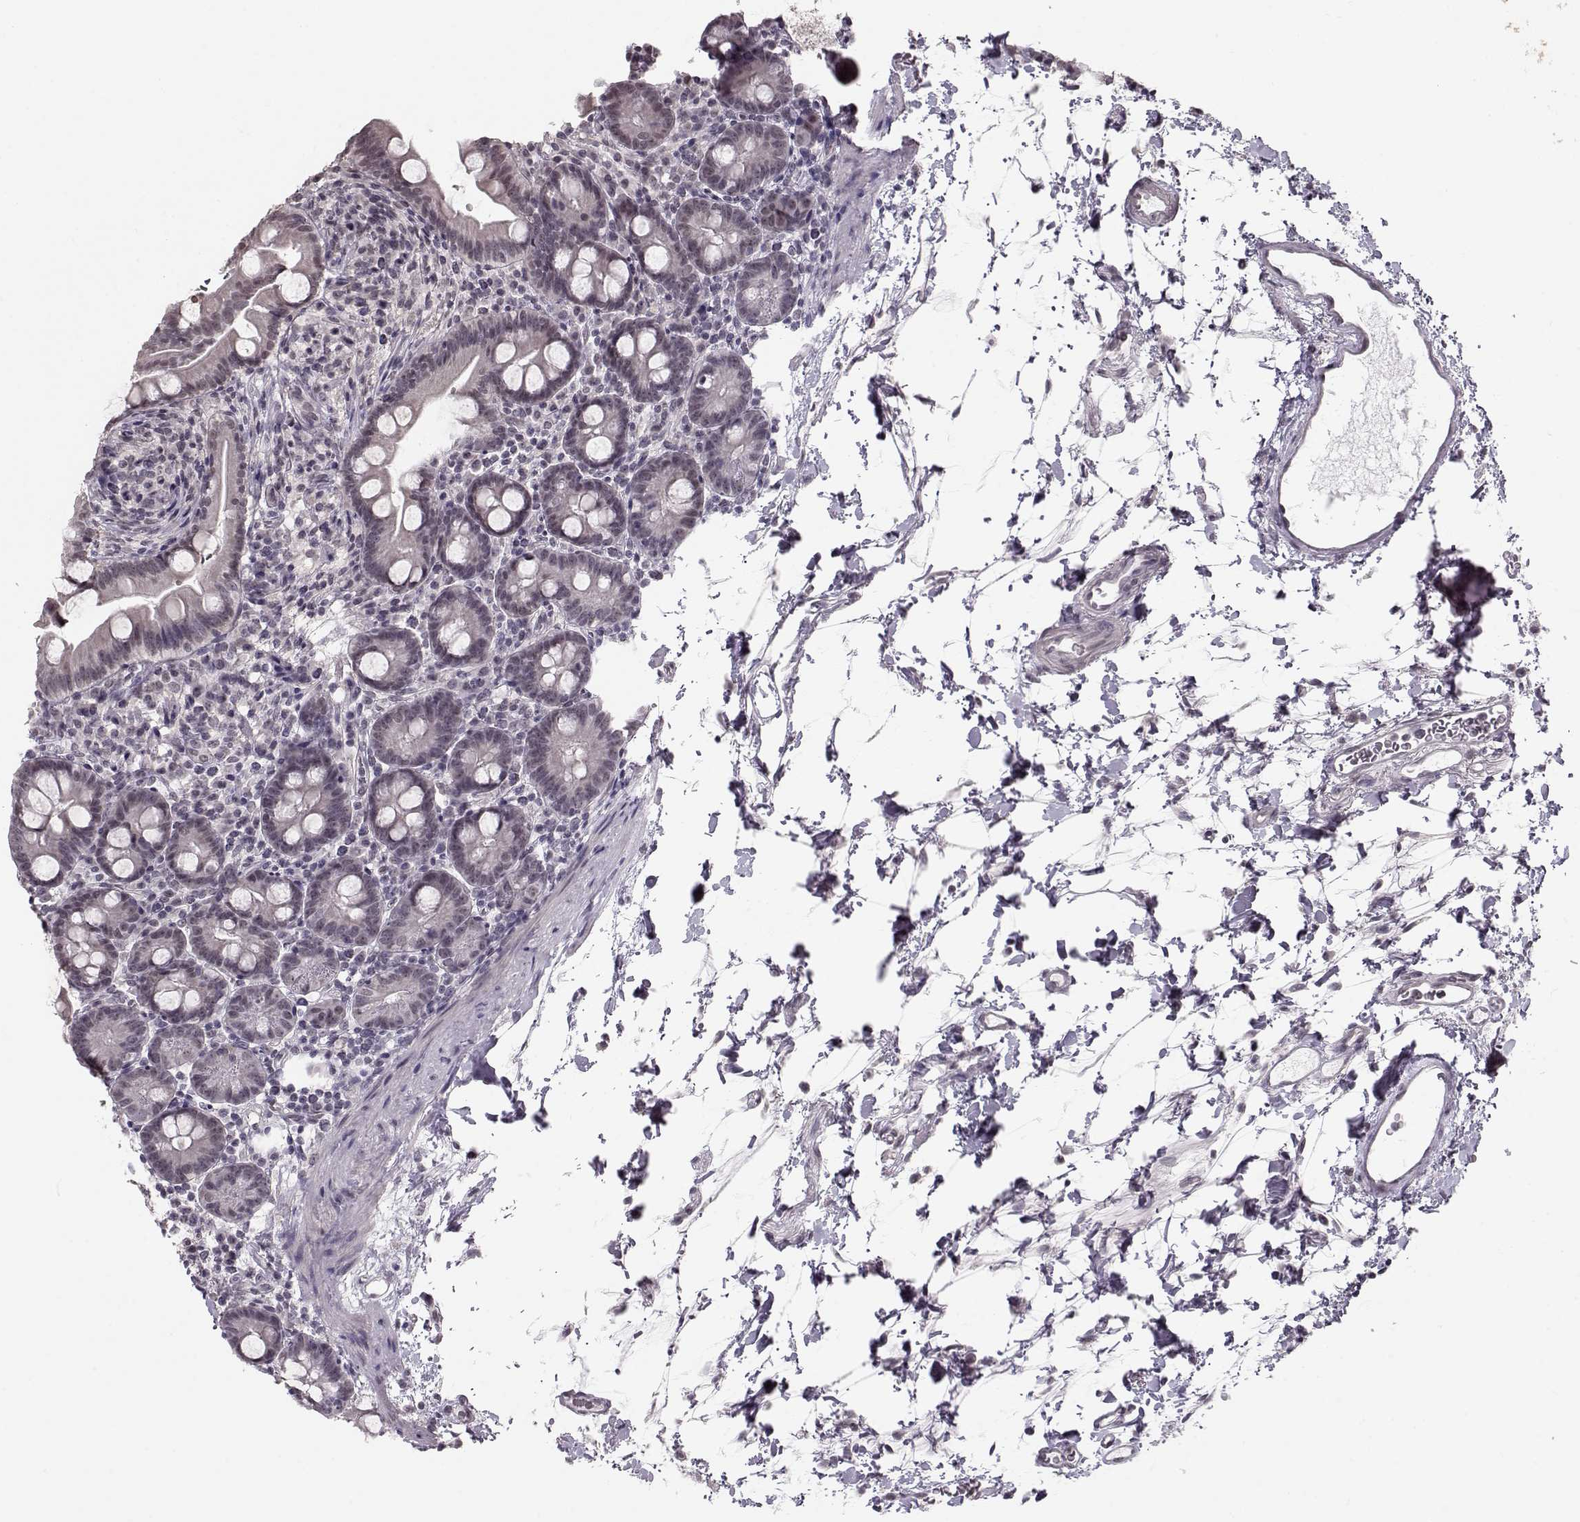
{"staining": {"intensity": "negative", "quantity": "none", "location": "none"}, "tissue": "small intestine", "cell_type": "Glandular cells", "image_type": "normal", "snomed": [{"axis": "morphology", "description": "Normal tissue, NOS"}, {"axis": "topography", "description": "Small intestine"}], "caption": "Glandular cells show no significant expression in benign small intestine. (Brightfield microscopy of DAB IHC at high magnification).", "gene": "PCP4", "patient": {"sex": "female", "age": 44}}